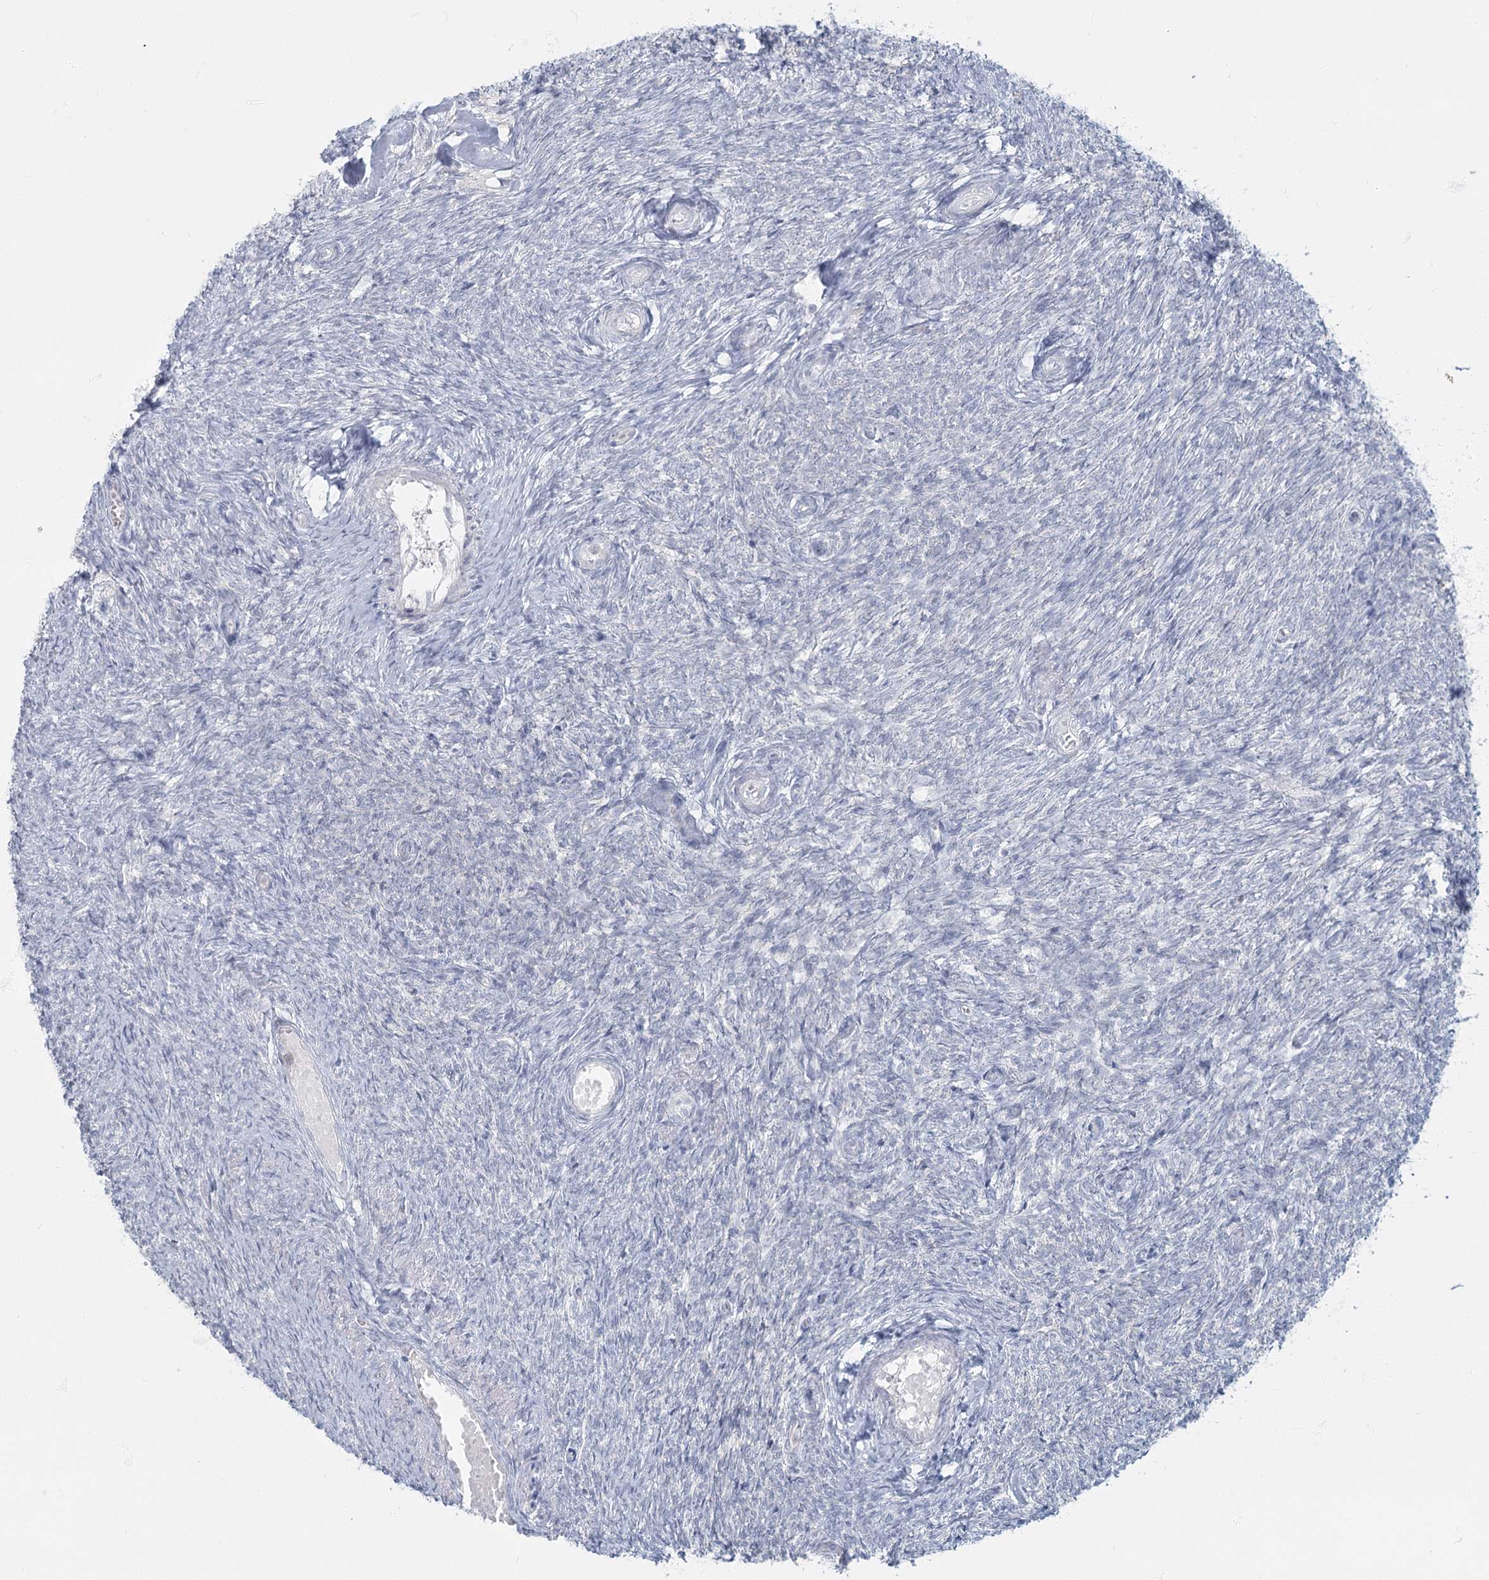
{"staining": {"intensity": "negative", "quantity": "none", "location": "none"}, "tissue": "ovary", "cell_type": "Follicle cells", "image_type": "normal", "snomed": [{"axis": "morphology", "description": "Normal tissue, NOS"}, {"axis": "topography", "description": "Ovary"}], "caption": "Follicle cells show no significant protein staining in benign ovary. The staining is performed using DAB (3,3'-diaminobenzidine) brown chromogen with nuclei counter-stained in using hematoxylin.", "gene": "FAM110C", "patient": {"sex": "female", "age": 44}}